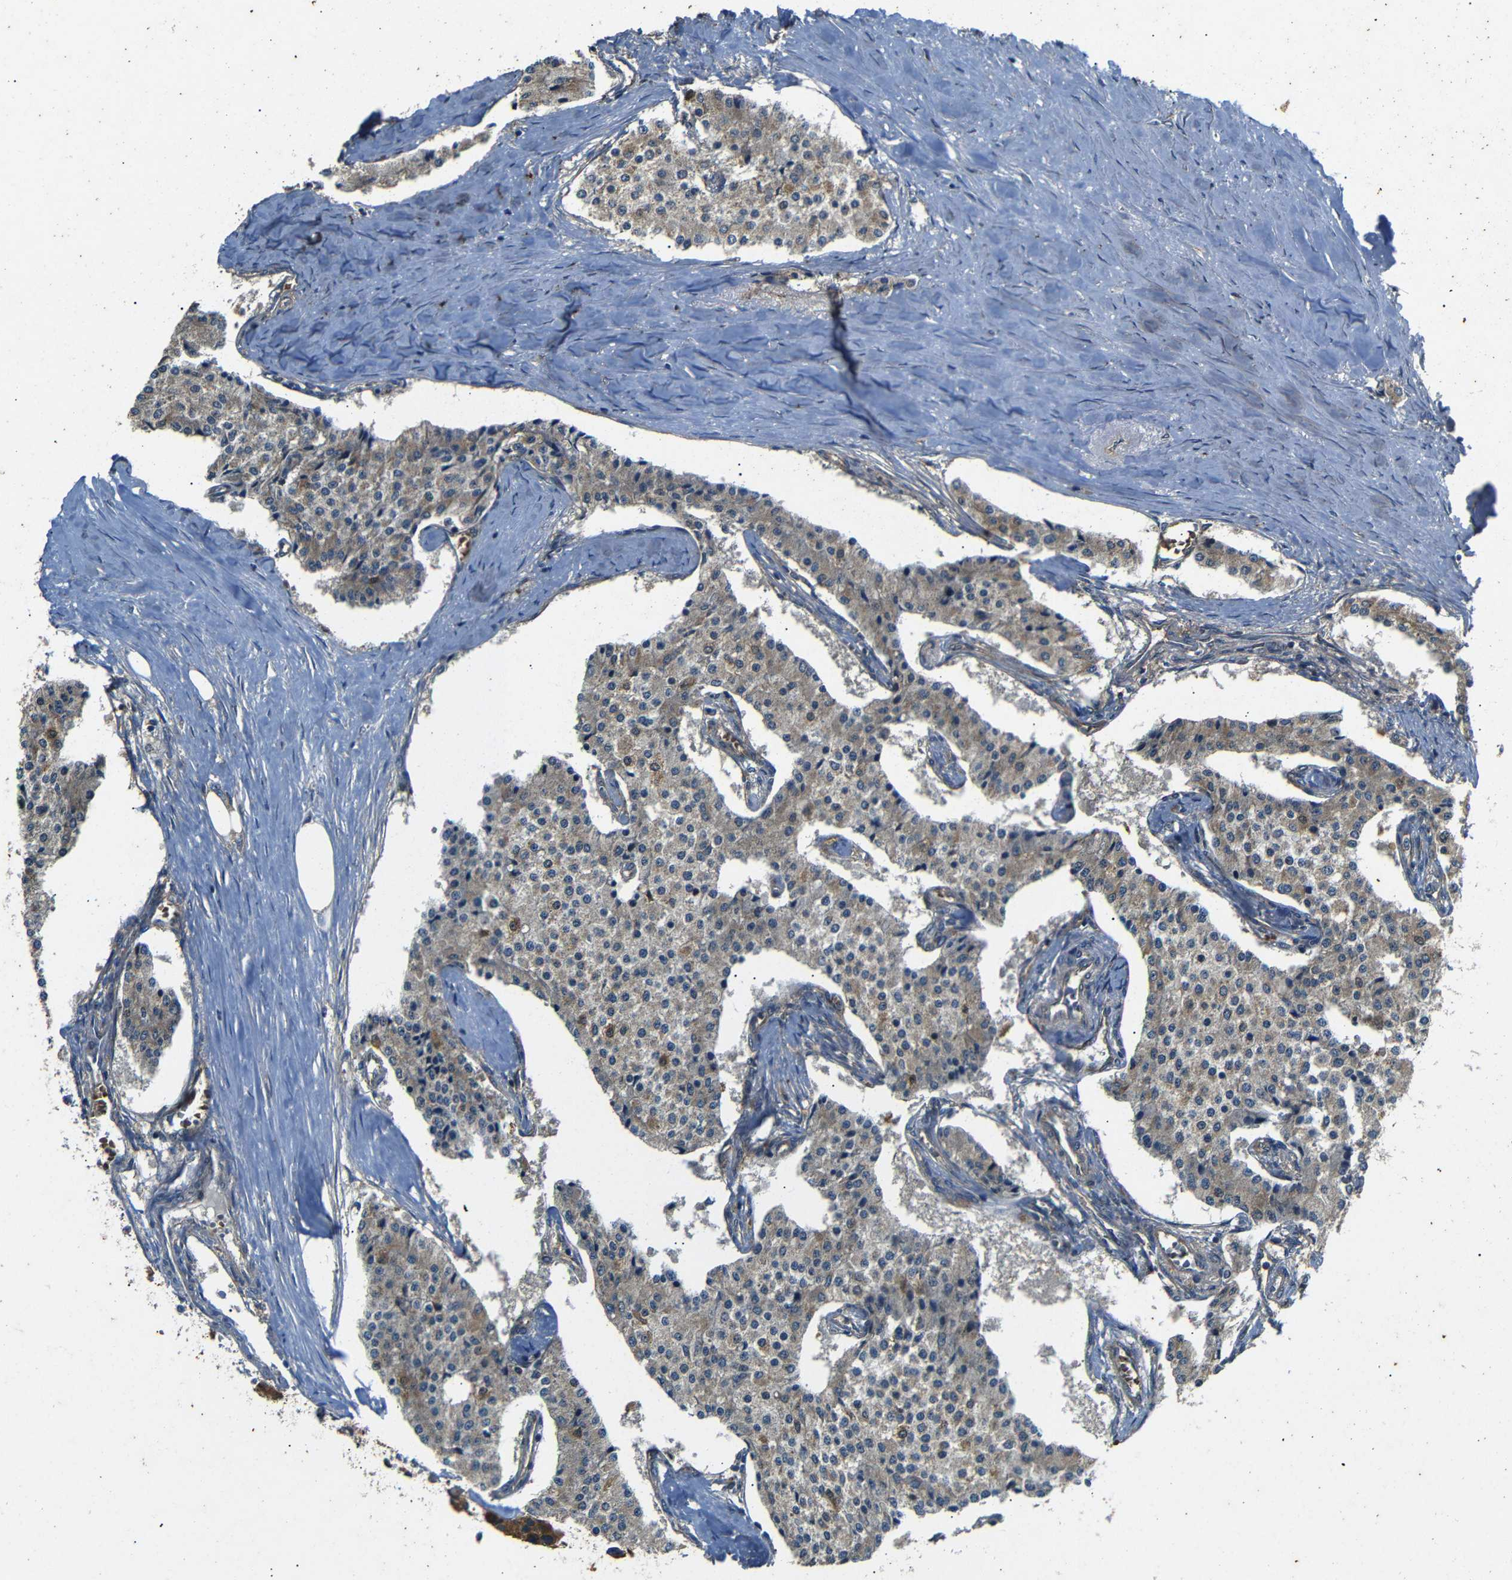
{"staining": {"intensity": "weak", "quantity": ">75%", "location": "cytoplasmic/membranous"}, "tissue": "carcinoid", "cell_type": "Tumor cells", "image_type": "cancer", "snomed": [{"axis": "morphology", "description": "Carcinoid, malignant, NOS"}, {"axis": "topography", "description": "Colon"}], "caption": "A brown stain labels weak cytoplasmic/membranous expression of a protein in carcinoid tumor cells.", "gene": "TRPC1", "patient": {"sex": "female", "age": 52}}